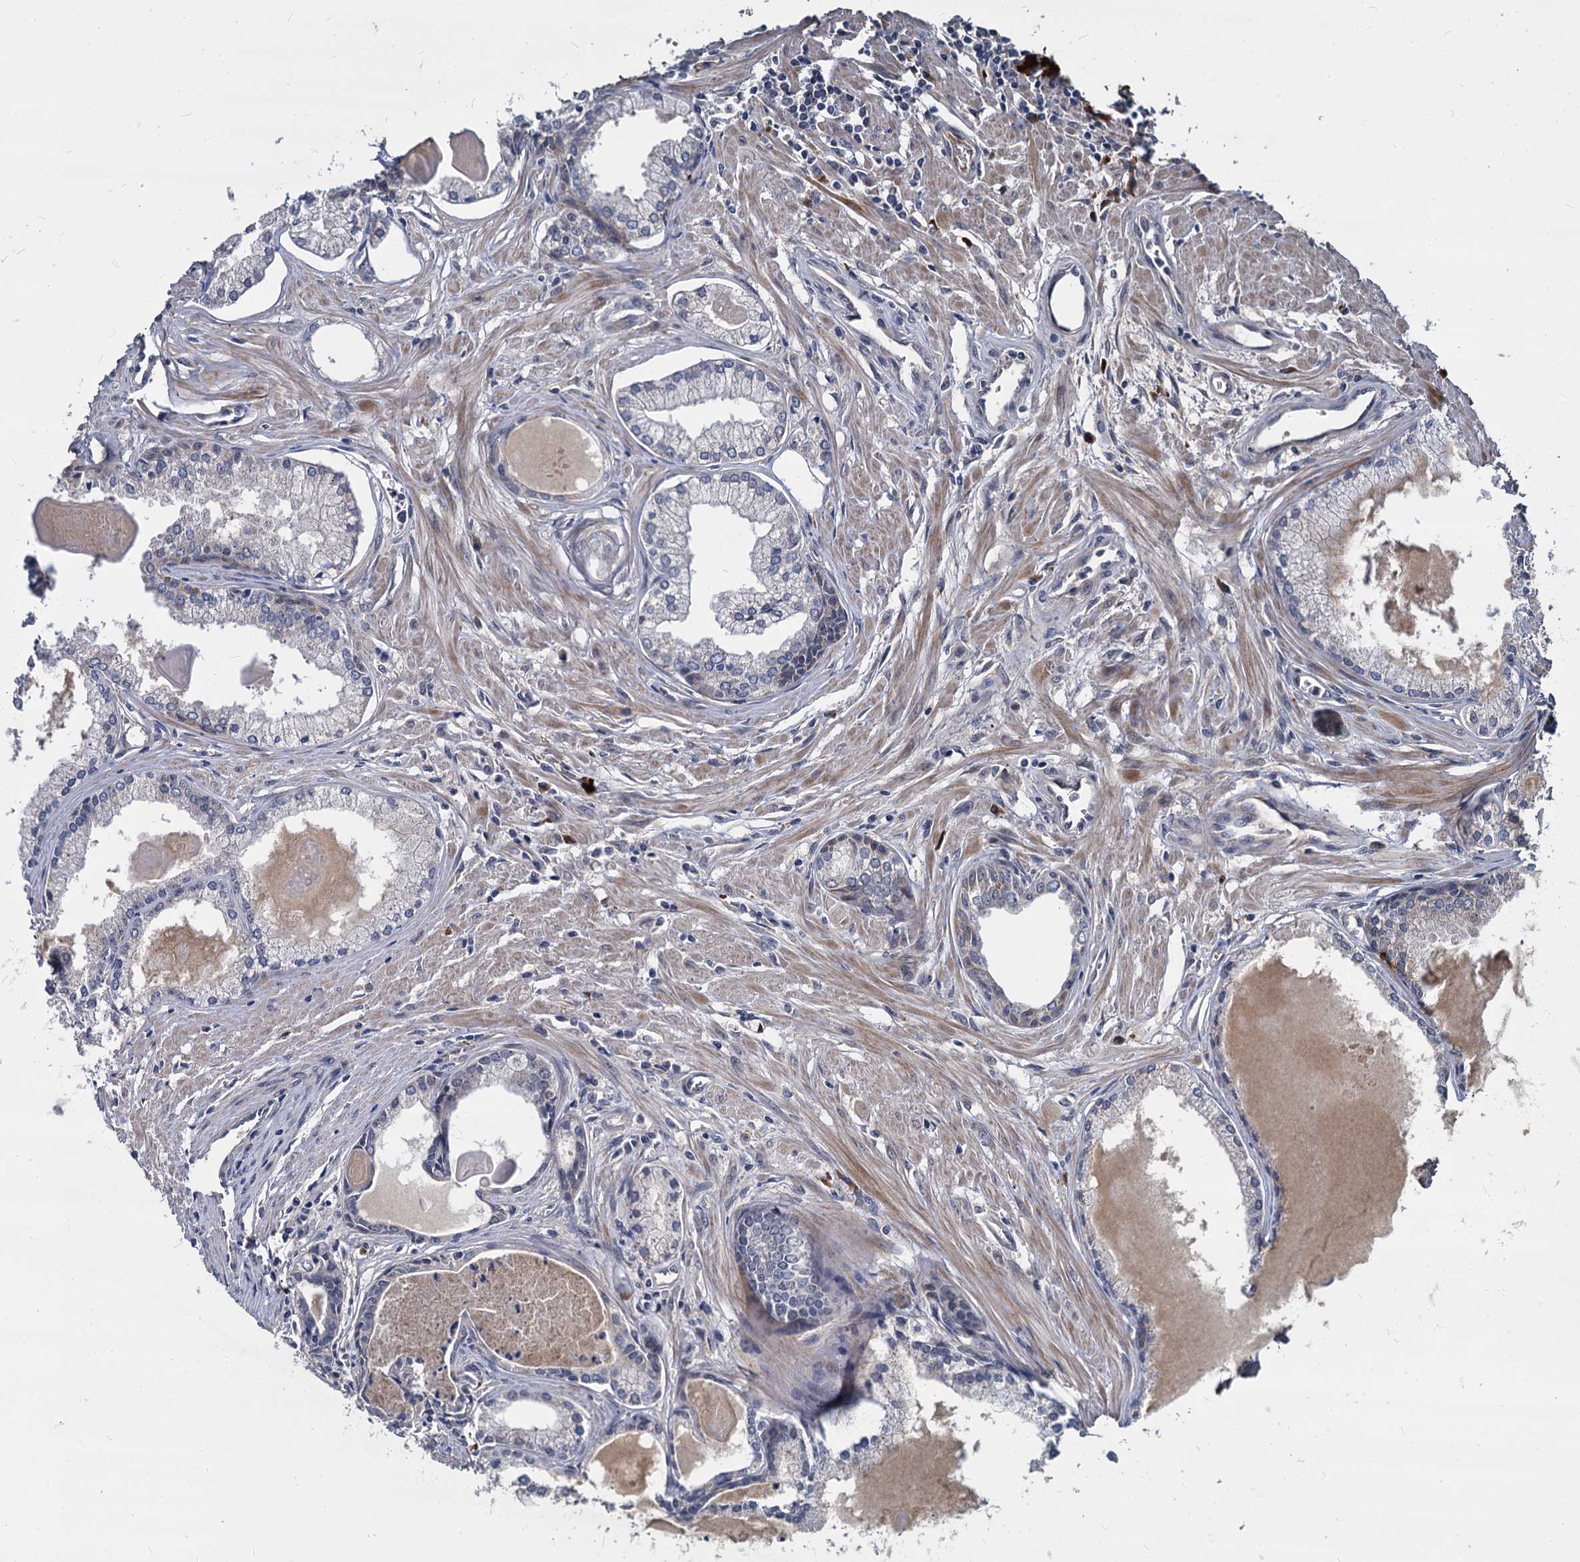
{"staining": {"intensity": "negative", "quantity": "none", "location": "none"}, "tissue": "prostate cancer", "cell_type": "Tumor cells", "image_type": "cancer", "snomed": [{"axis": "morphology", "description": "Adenocarcinoma, High grade"}, {"axis": "topography", "description": "Prostate"}], "caption": "IHC histopathology image of prostate cancer (adenocarcinoma (high-grade)) stained for a protein (brown), which shows no staining in tumor cells. (Stains: DAB (3,3'-diaminobenzidine) immunohistochemistry with hematoxylin counter stain, Microscopy: brightfield microscopy at high magnification).", "gene": "CCDC184", "patient": {"sex": "male", "age": 68}}